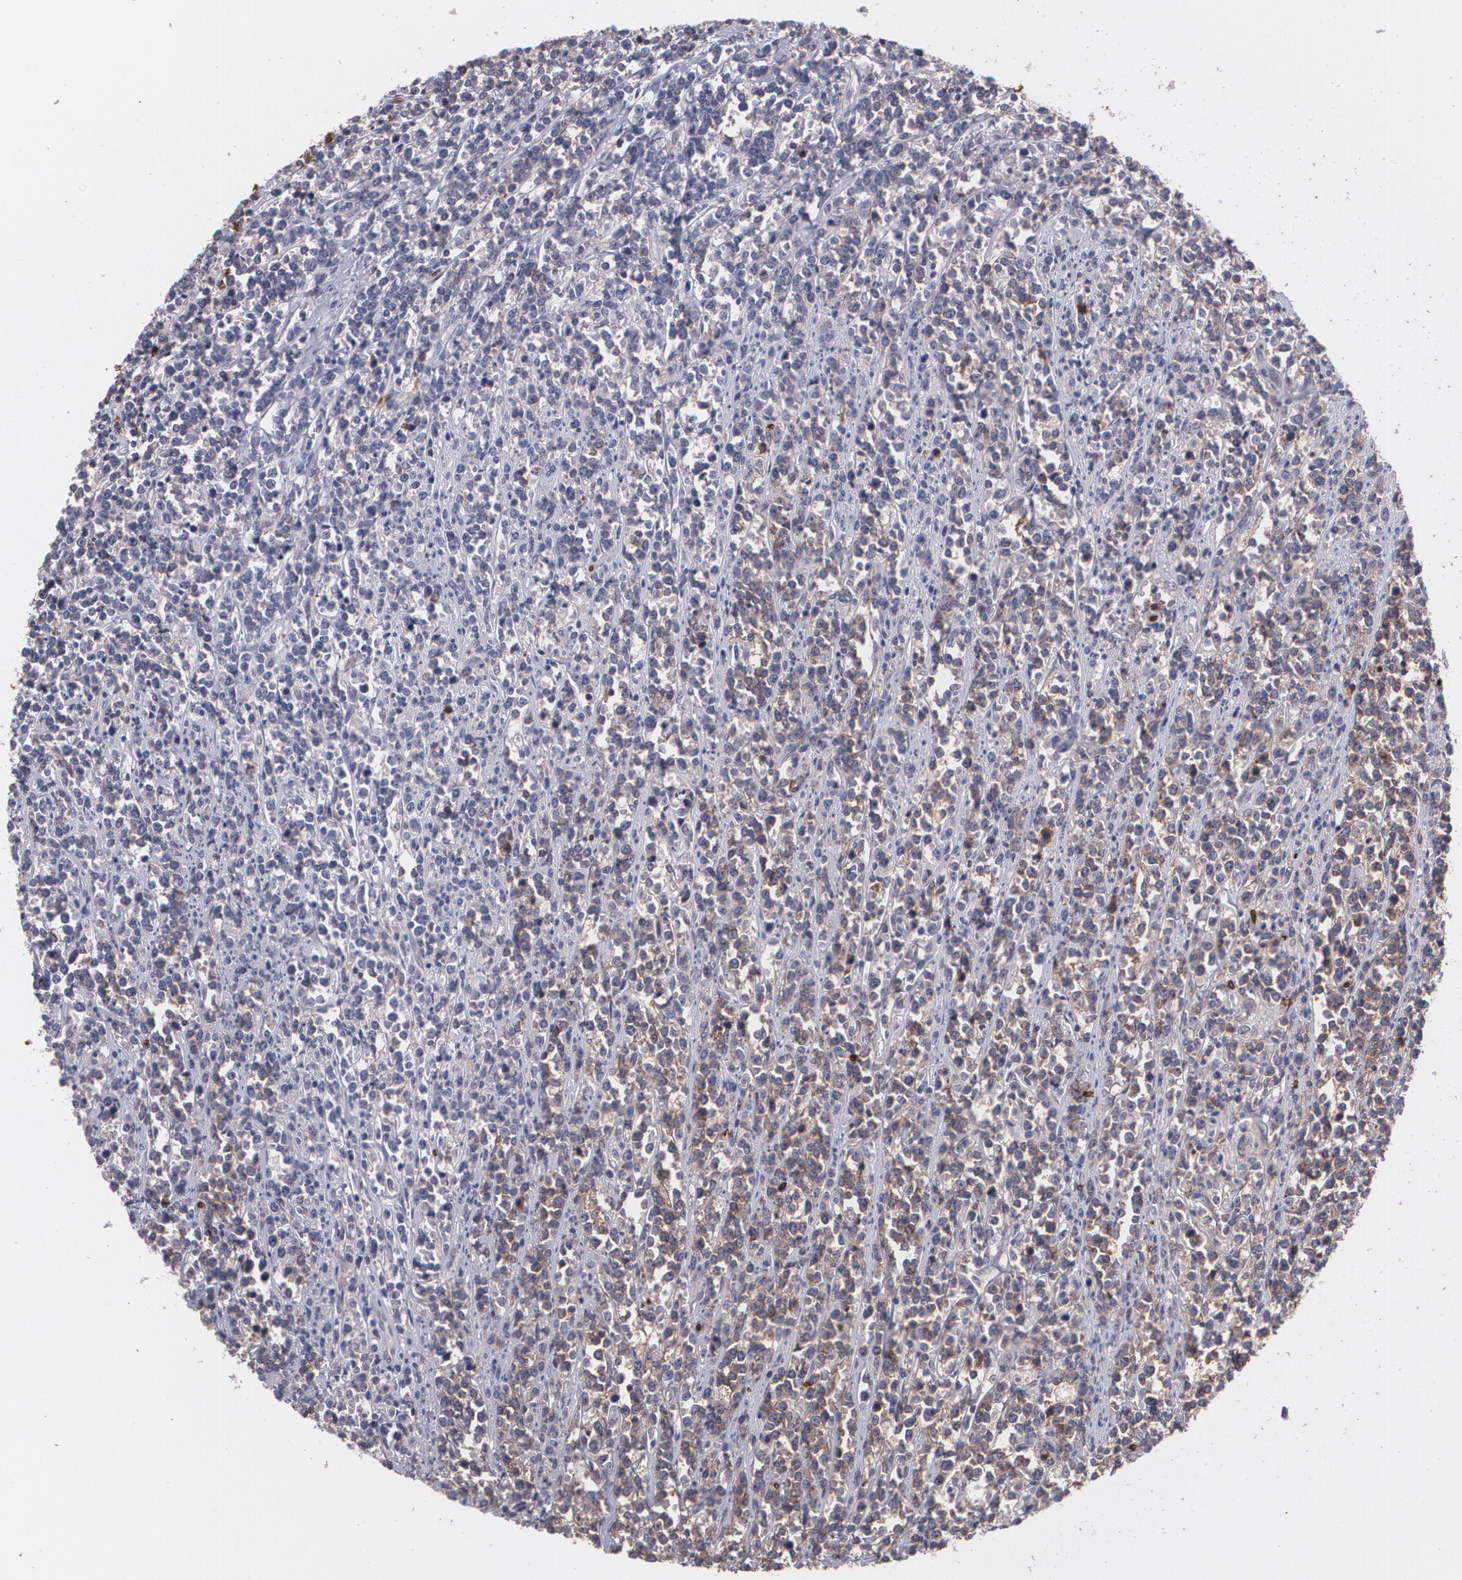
{"staining": {"intensity": "moderate", "quantity": ">75%", "location": "cytoplasmic/membranous"}, "tissue": "lymphoma", "cell_type": "Tumor cells", "image_type": "cancer", "snomed": [{"axis": "morphology", "description": "Malignant lymphoma, non-Hodgkin's type, High grade"}, {"axis": "topography", "description": "Small intestine"}, {"axis": "topography", "description": "Colon"}], "caption": "Lymphoma tissue reveals moderate cytoplasmic/membranous staining in approximately >75% of tumor cells, visualized by immunohistochemistry.", "gene": "SLC2A1", "patient": {"sex": "male", "age": 8}}